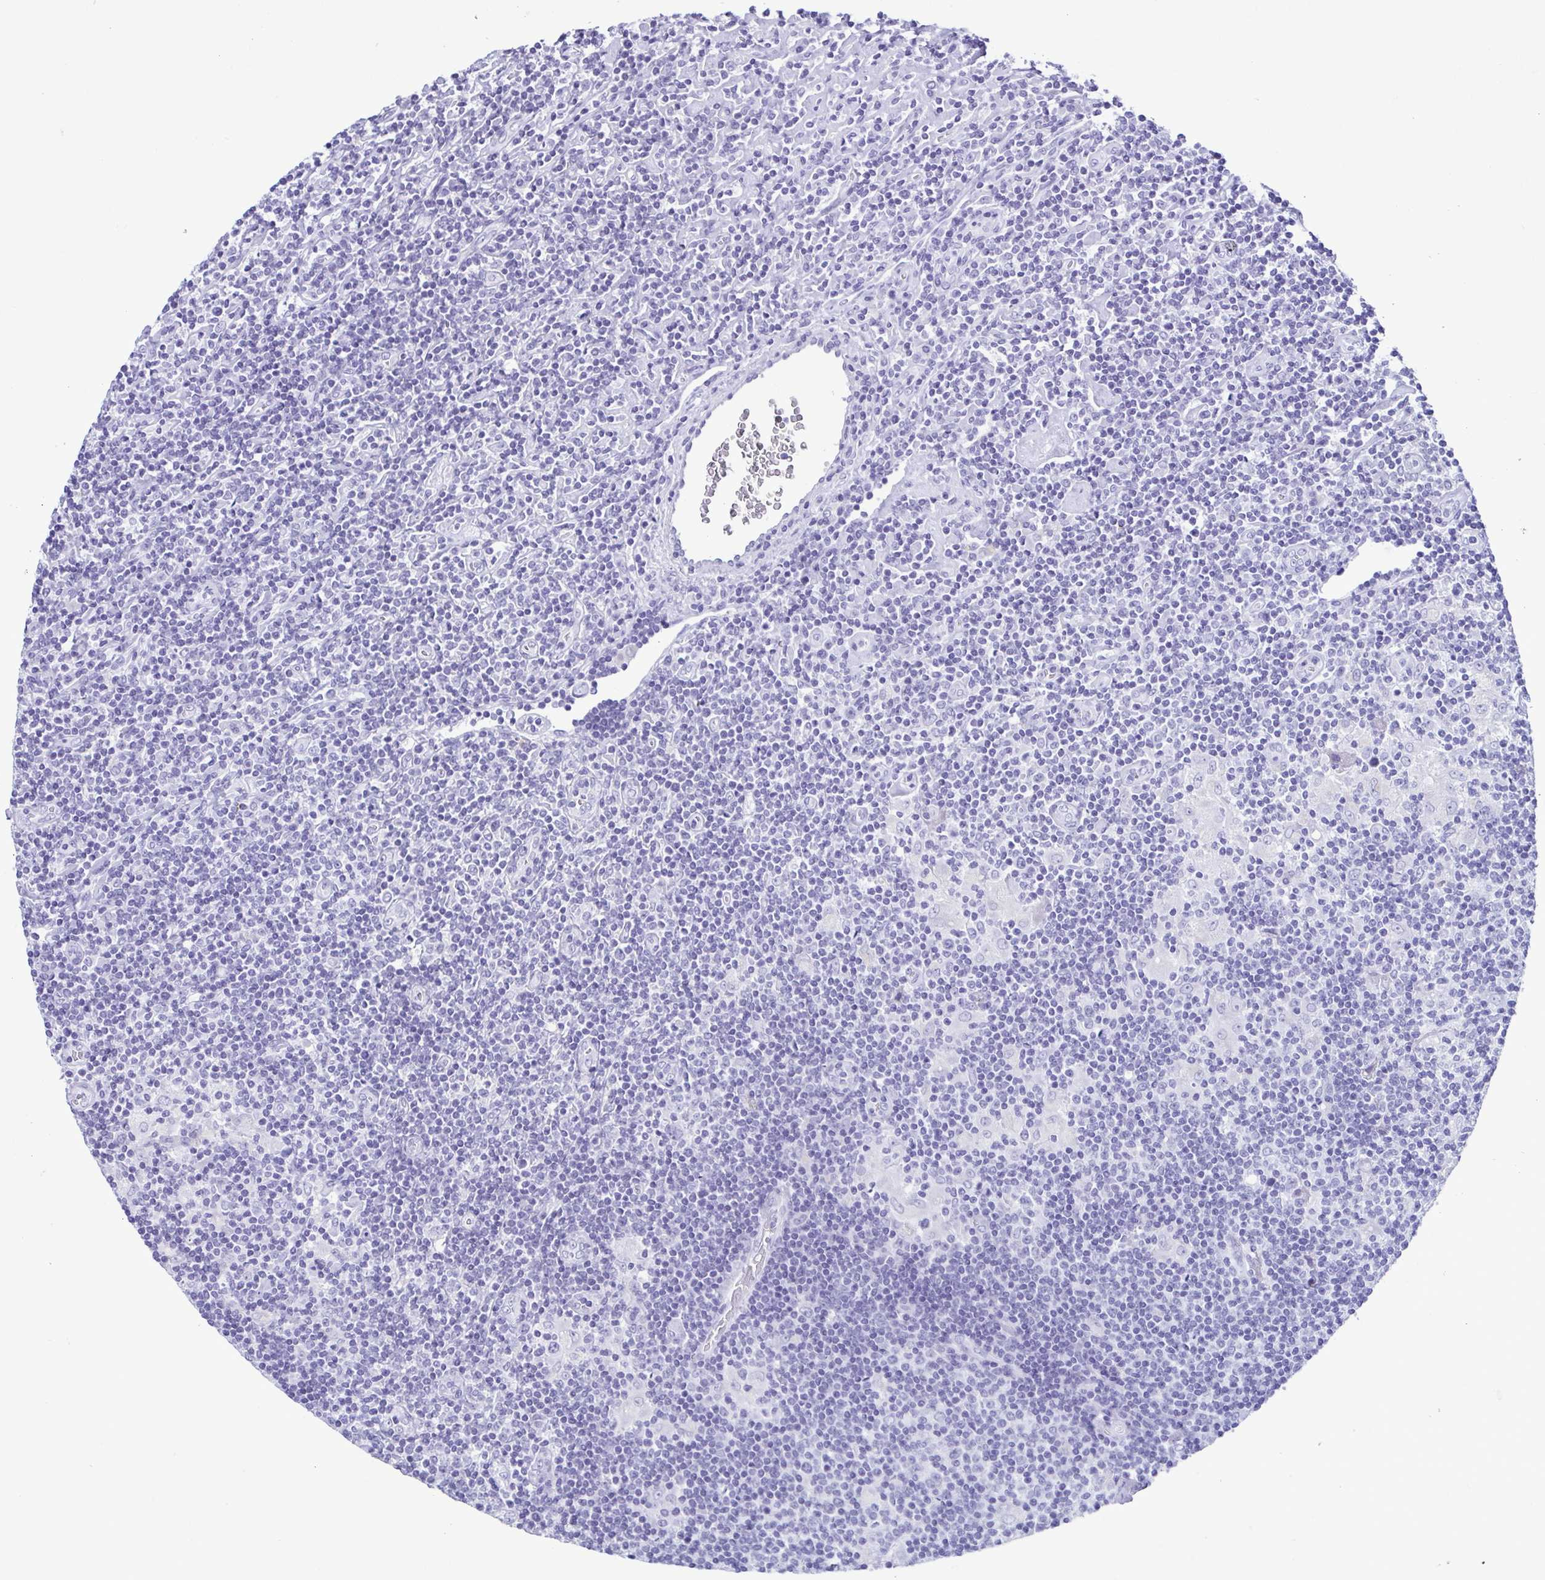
{"staining": {"intensity": "negative", "quantity": "none", "location": "none"}, "tissue": "lymphoma", "cell_type": "Tumor cells", "image_type": "cancer", "snomed": [{"axis": "morphology", "description": "Hodgkin's disease, NOS"}, {"axis": "topography", "description": "Lymph node"}], "caption": "A high-resolution micrograph shows IHC staining of lymphoma, which displays no significant staining in tumor cells.", "gene": "SPATA16", "patient": {"sex": "male", "age": 40}}